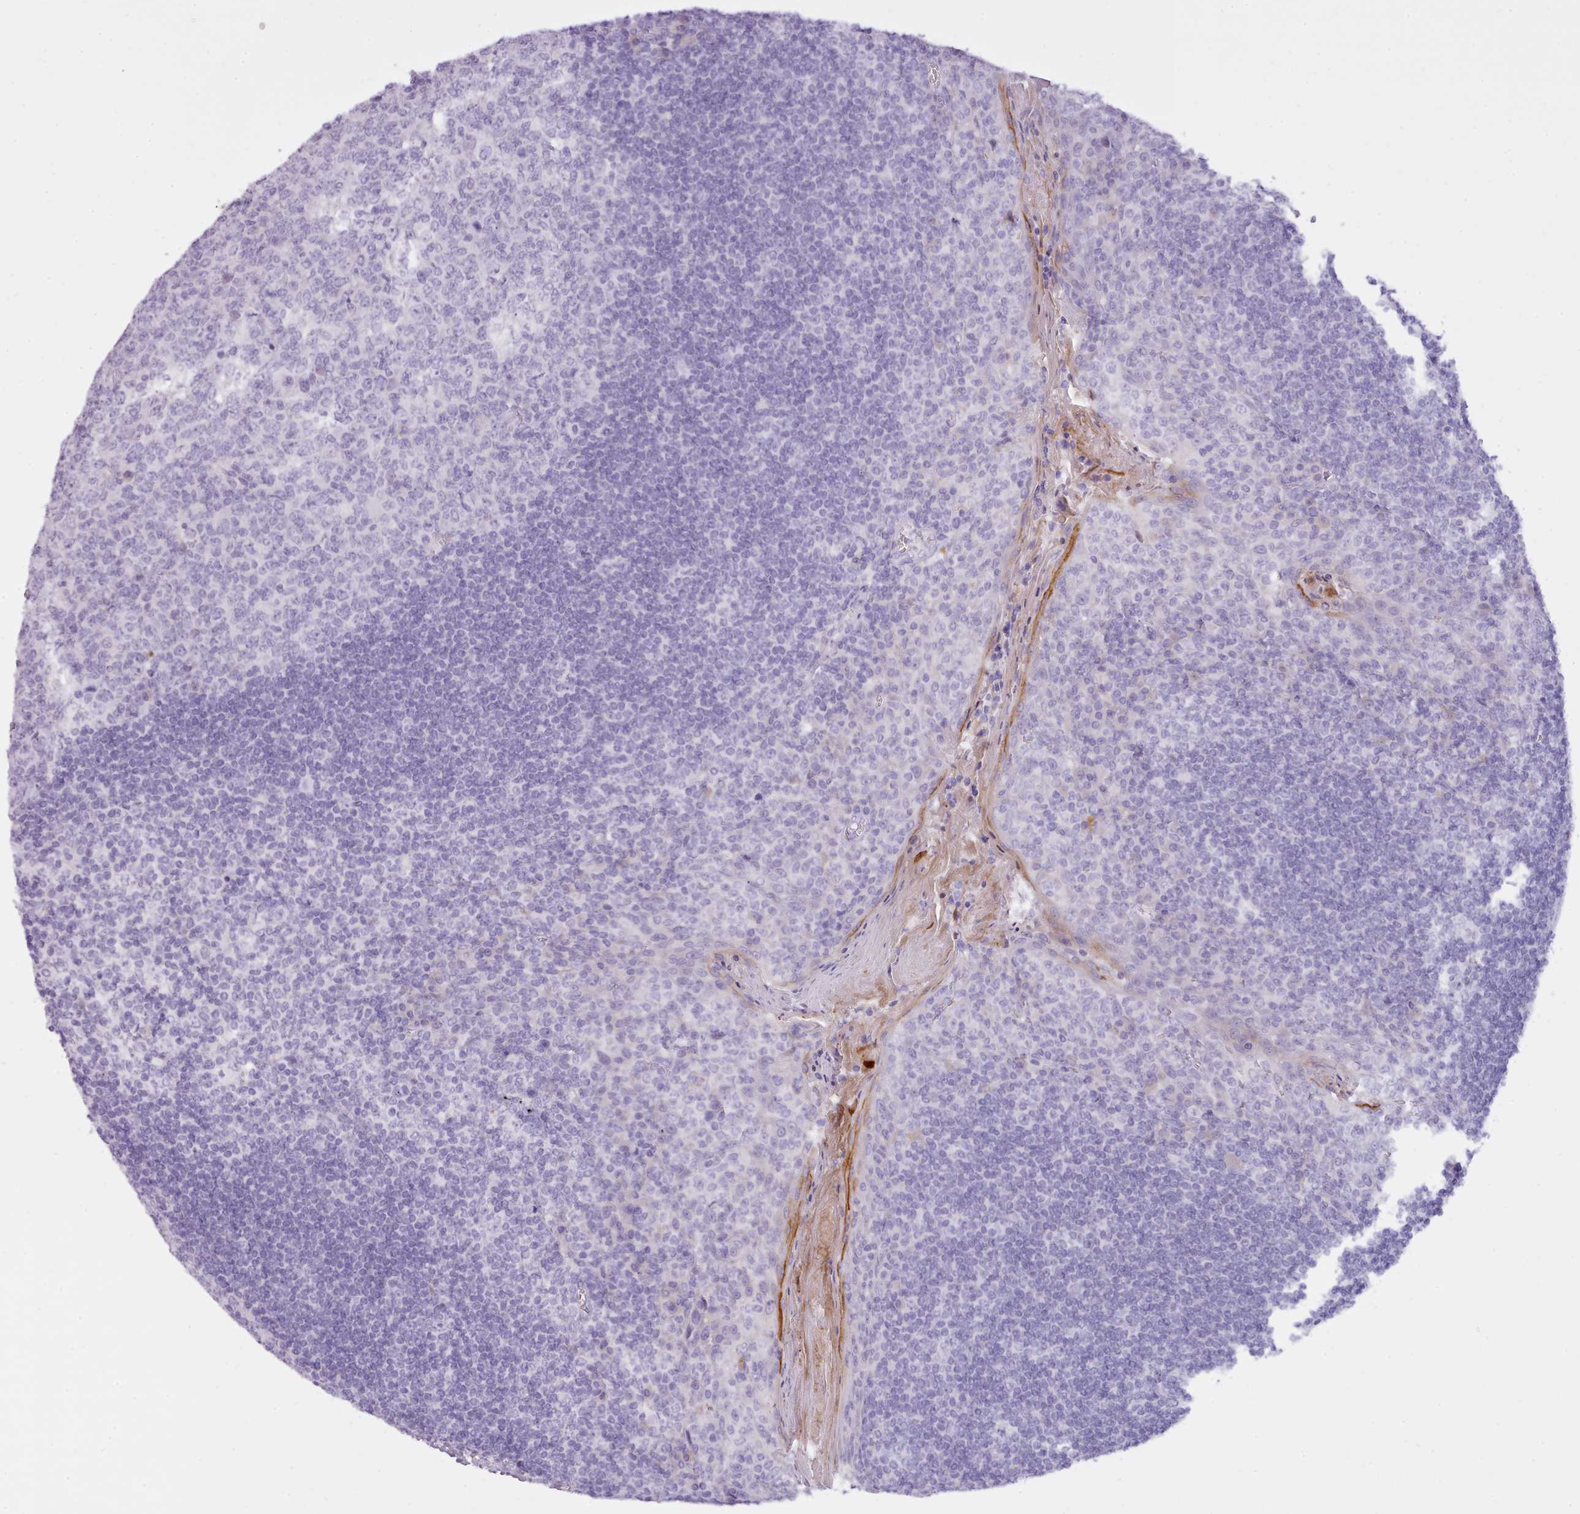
{"staining": {"intensity": "negative", "quantity": "none", "location": "none"}, "tissue": "tonsil", "cell_type": "Germinal center cells", "image_type": "normal", "snomed": [{"axis": "morphology", "description": "Normal tissue, NOS"}, {"axis": "topography", "description": "Tonsil"}], "caption": "Germinal center cells are negative for protein expression in benign human tonsil. The staining was performed using DAB (3,3'-diaminobenzidine) to visualize the protein expression in brown, while the nuclei were stained in blue with hematoxylin (Magnification: 20x).", "gene": "CYP2A13", "patient": {"sex": "male", "age": 27}}